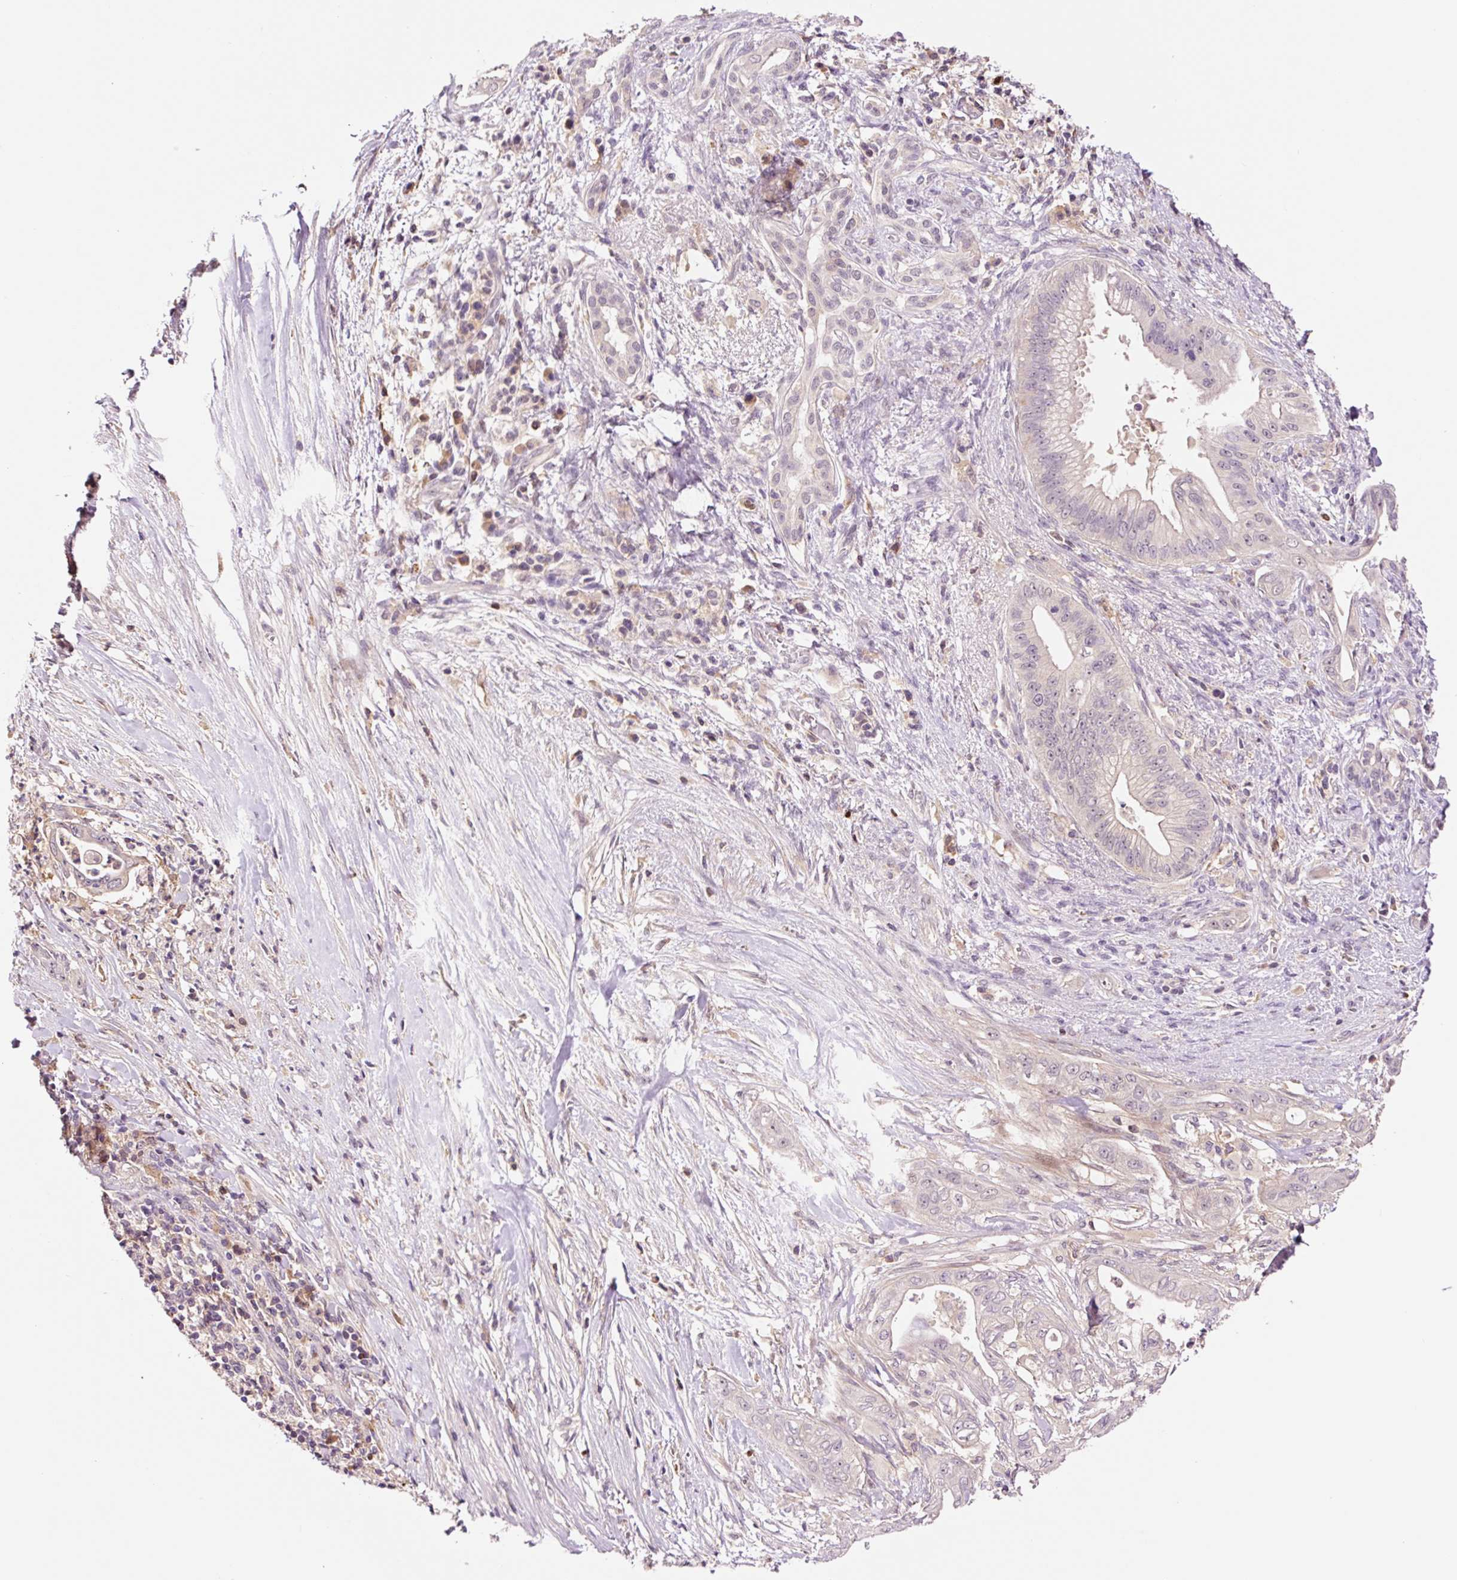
{"staining": {"intensity": "negative", "quantity": "none", "location": "none"}, "tissue": "pancreatic cancer", "cell_type": "Tumor cells", "image_type": "cancer", "snomed": [{"axis": "morphology", "description": "Adenocarcinoma, NOS"}, {"axis": "topography", "description": "Pancreas"}], "caption": "Pancreatic adenocarcinoma was stained to show a protein in brown. There is no significant expression in tumor cells.", "gene": "DPPA4", "patient": {"sex": "male", "age": 58}}